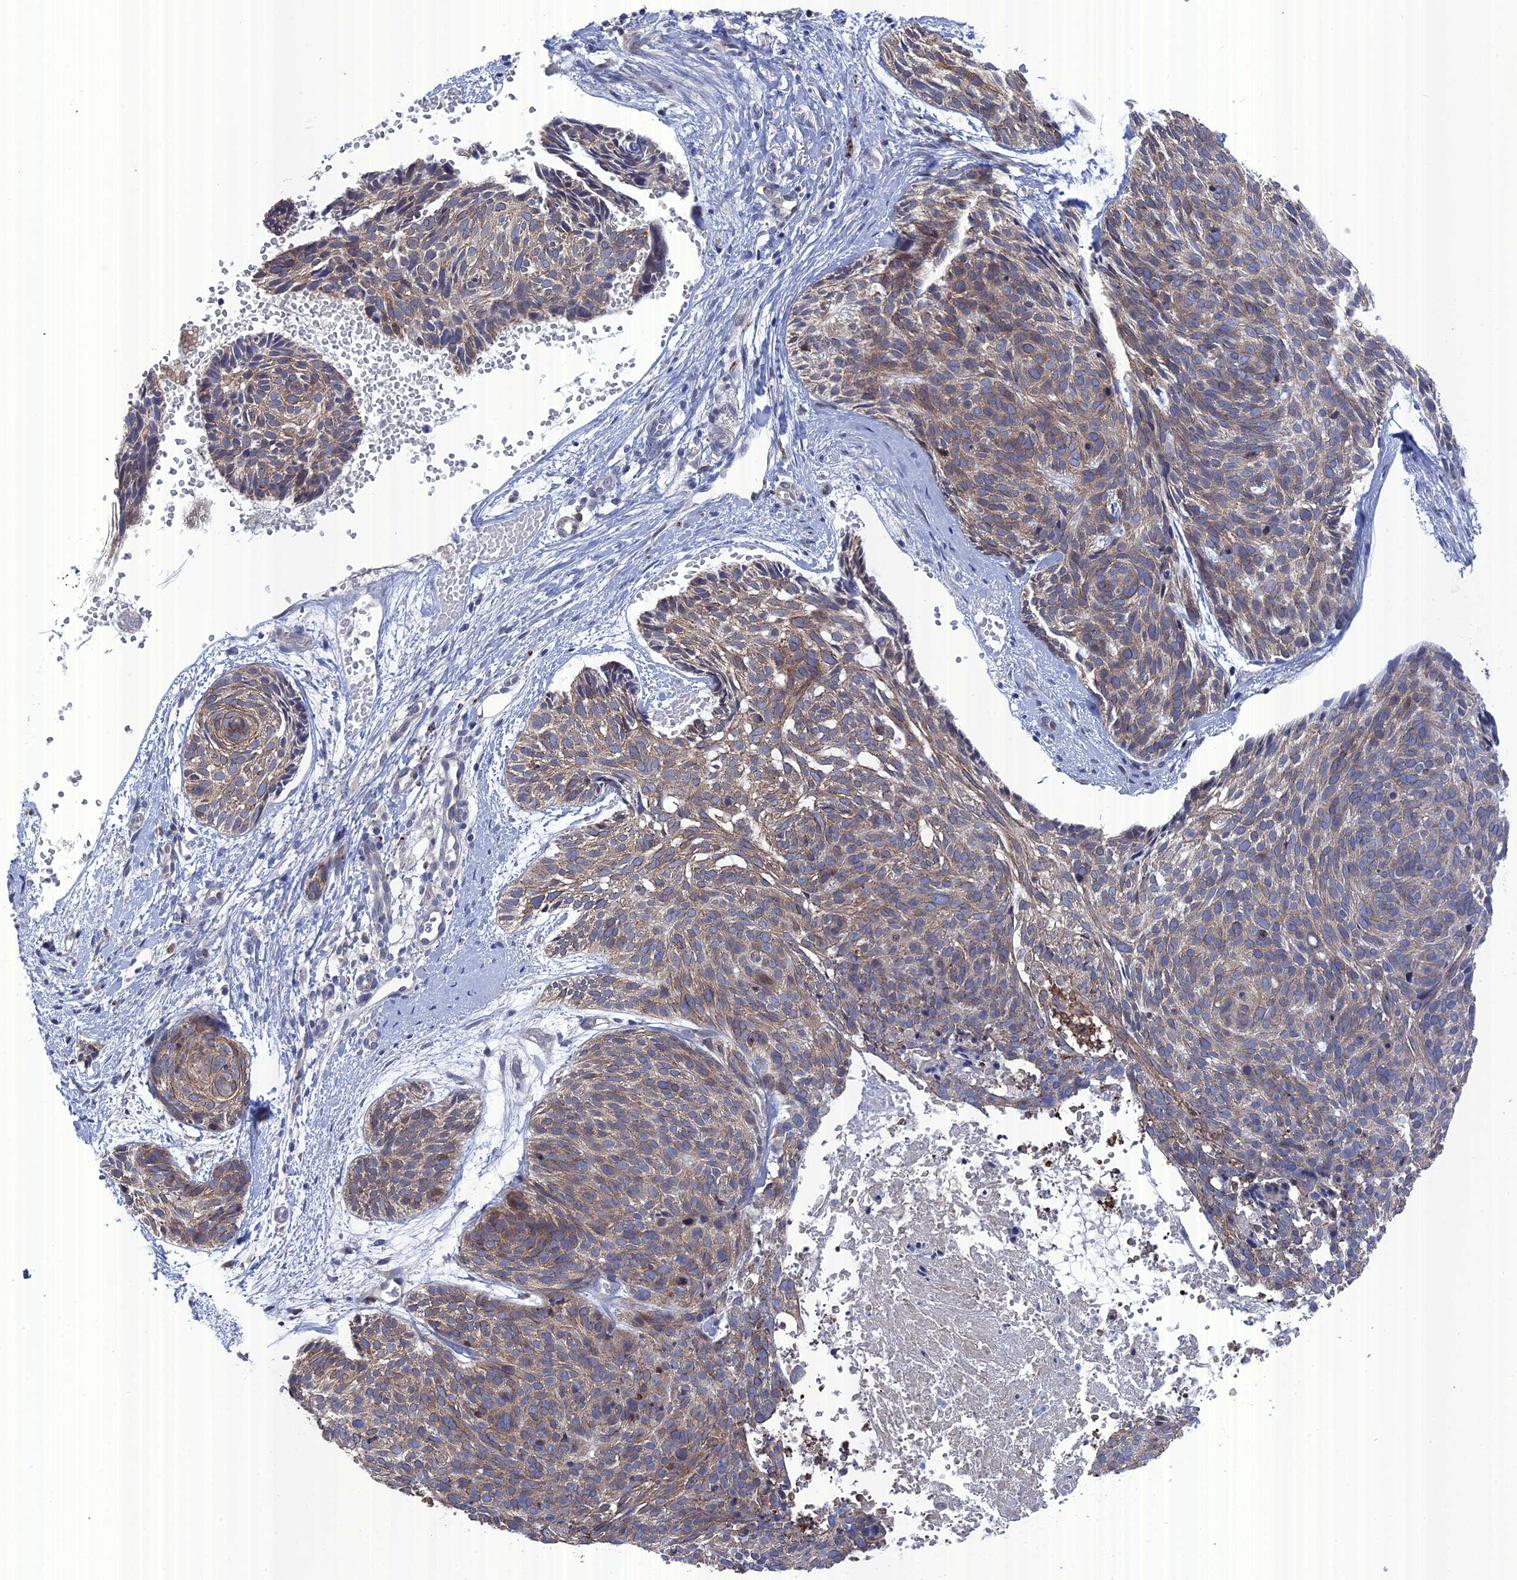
{"staining": {"intensity": "moderate", "quantity": ">75%", "location": "cytoplasmic/membranous"}, "tissue": "skin cancer", "cell_type": "Tumor cells", "image_type": "cancer", "snomed": [{"axis": "morphology", "description": "Normal tissue, NOS"}, {"axis": "morphology", "description": "Basal cell carcinoma"}, {"axis": "topography", "description": "Skin"}], "caption": "The photomicrograph exhibits immunohistochemical staining of basal cell carcinoma (skin). There is moderate cytoplasmic/membranous staining is seen in about >75% of tumor cells.", "gene": "TMEM161A", "patient": {"sex": "male", "age": 66}}